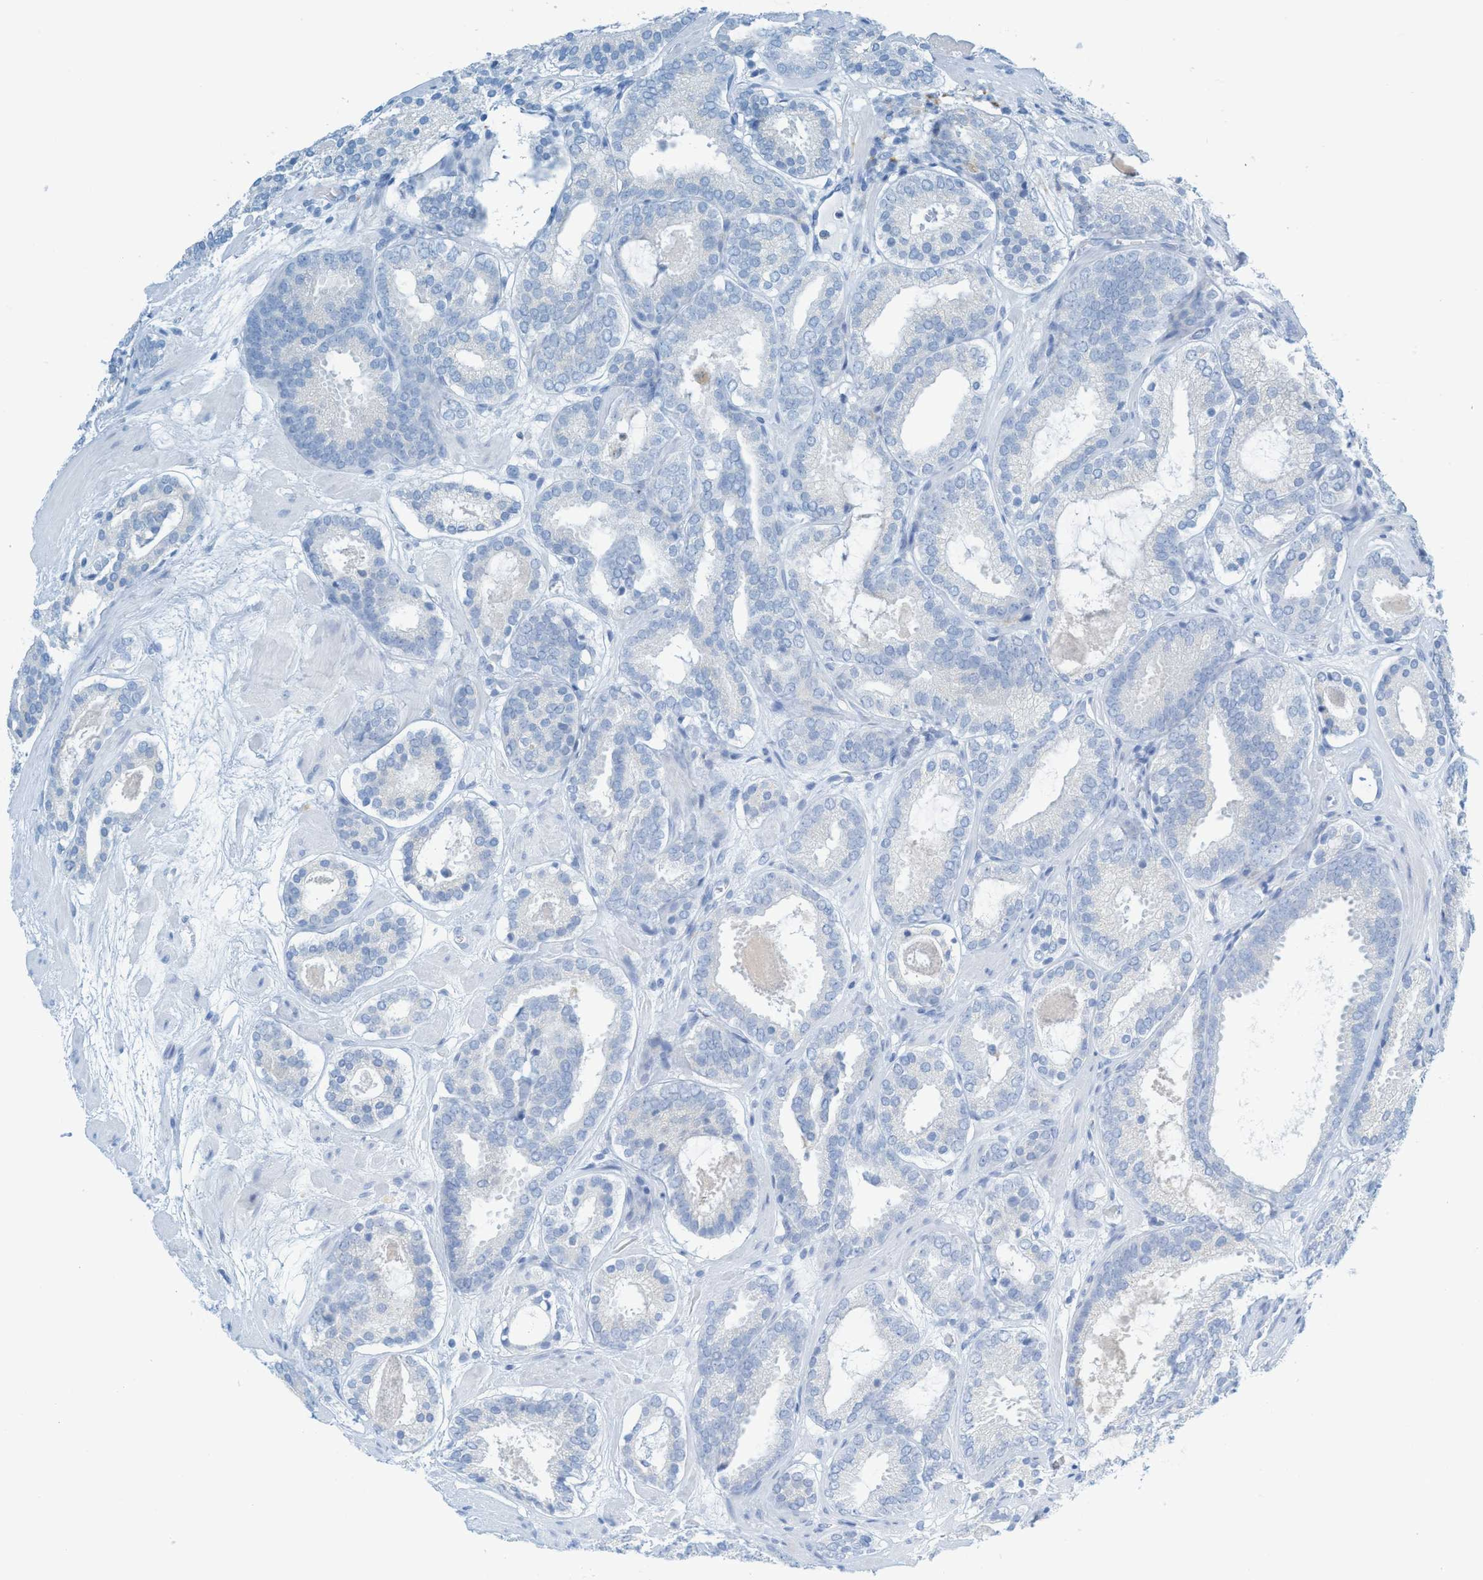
{"staining": {"intensity": "negative", "quantity": "none", "location": "none"}, "tissue": "prostate cancer", "cell_type": "Tumor cells", "image_type": "cancer", "snomed": [{"axis": "morphology", "description": "Adenocarcinoma, Low grade"}, {"axis": "topography", "description": "Prostate"}], "caption": "DAB (3,3'-diaminobenzidine) immunohistochemical staining of low-grade adenocarcinoma (prostate) reveals no significant staining in tumor cells. (DAB IHC, high magnification).", "gene": "C21orf62", "patient": {"sex": "male", "age": 69}}